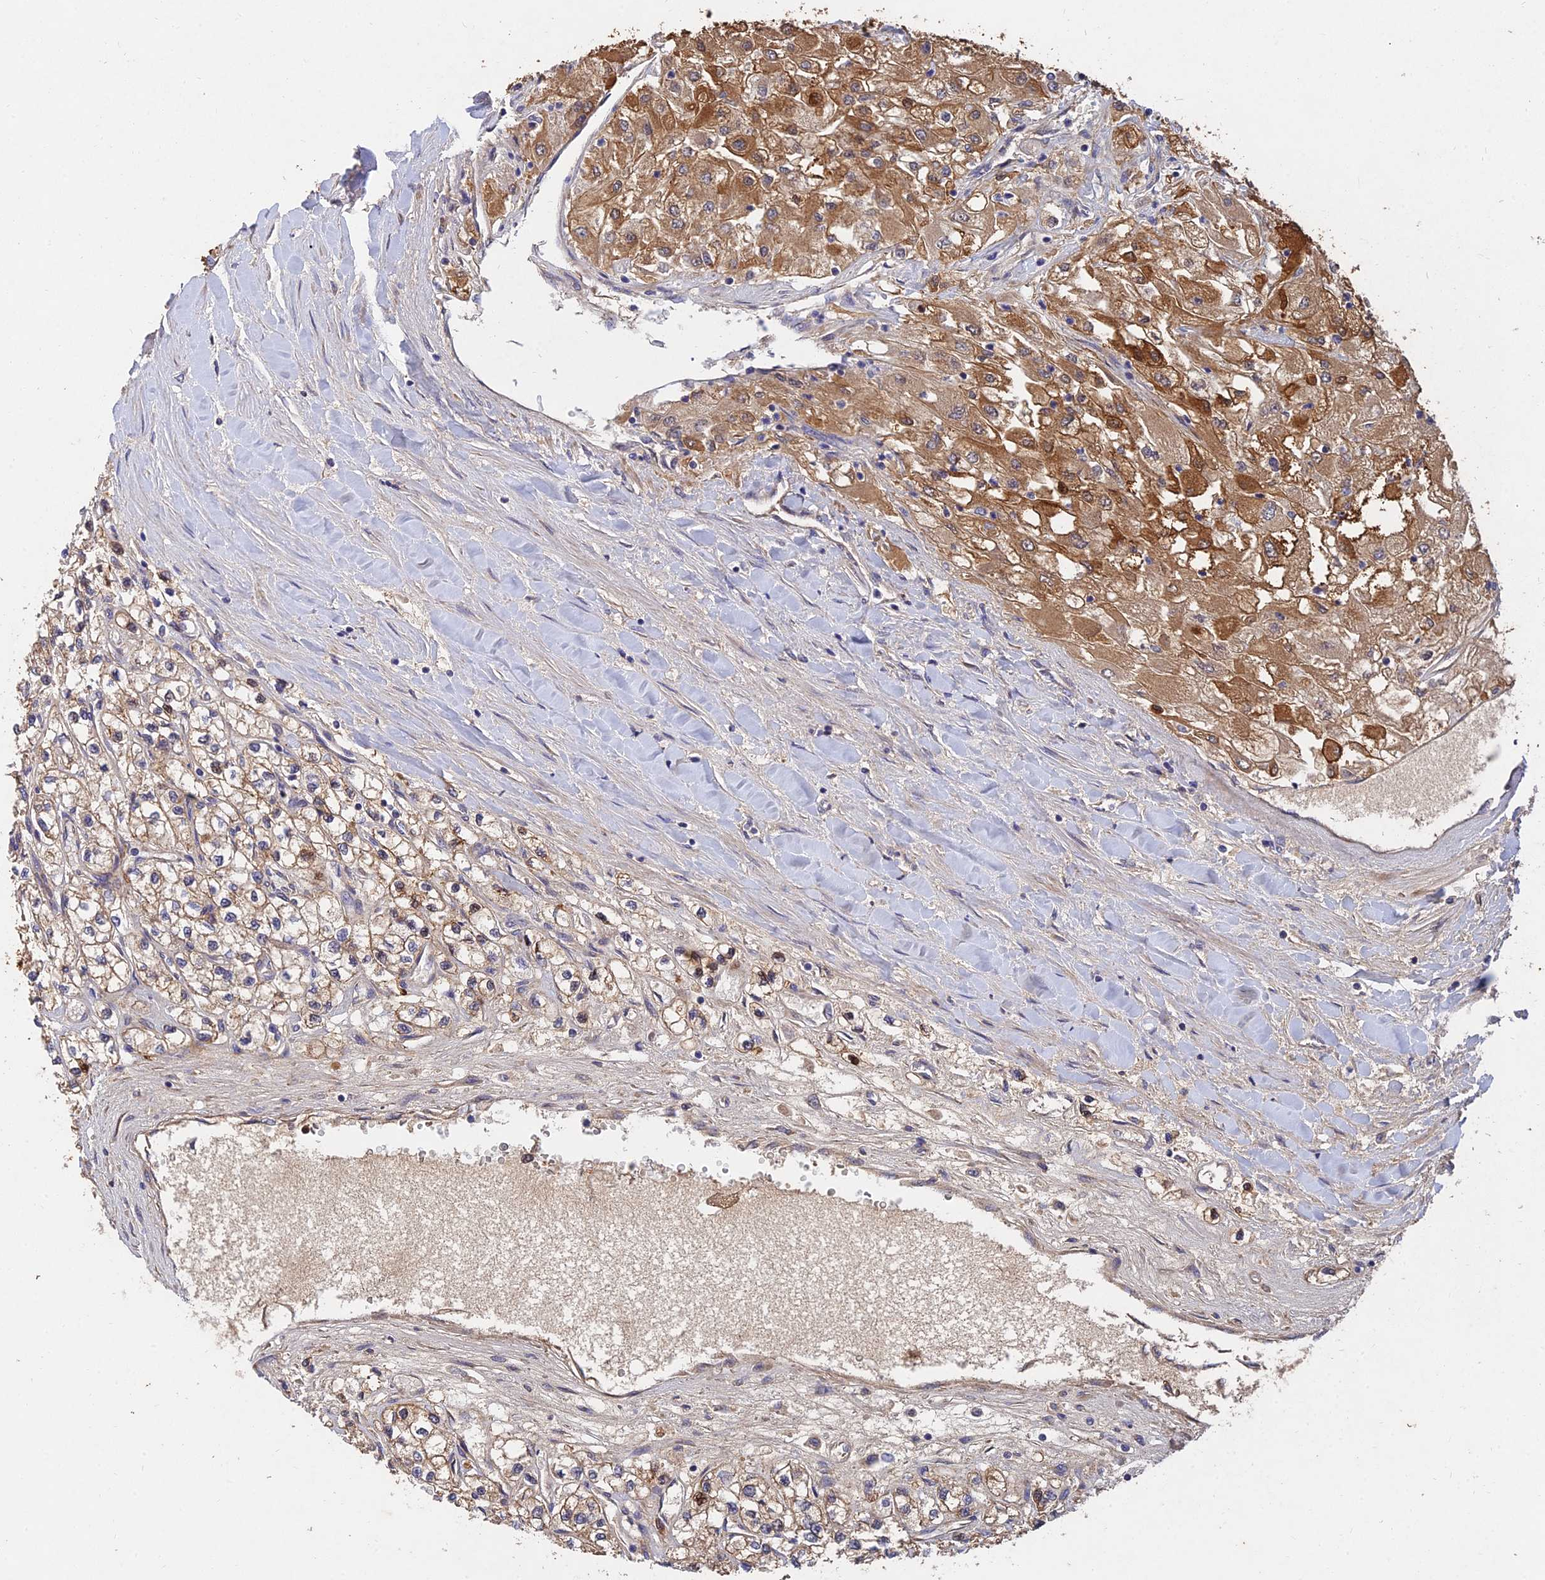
{"staining": {"intensity": "moderate", "quantity": "25%-75%", "location": "cytoplasmic/membranous"}, "tissue": "renal cancer", "cell_type": "Tumor cells", "image_type": "cancer", "snomed": [{"axis": "morphology", "description": "Adenocarcinoma, NOS"}, {"axis": "topography", "description": "Kidney"}], "caption": "Protein staining reveals moderate cytoplasmic/membranous expression in approximately 25%-75% of tumor cells in renal cancer (adenocarcinoma). (Brightfield microscopy of DAB IHC at high magnification).", "gene": "SLC38A11", "patient": {"sex": "male", "age": 80}}